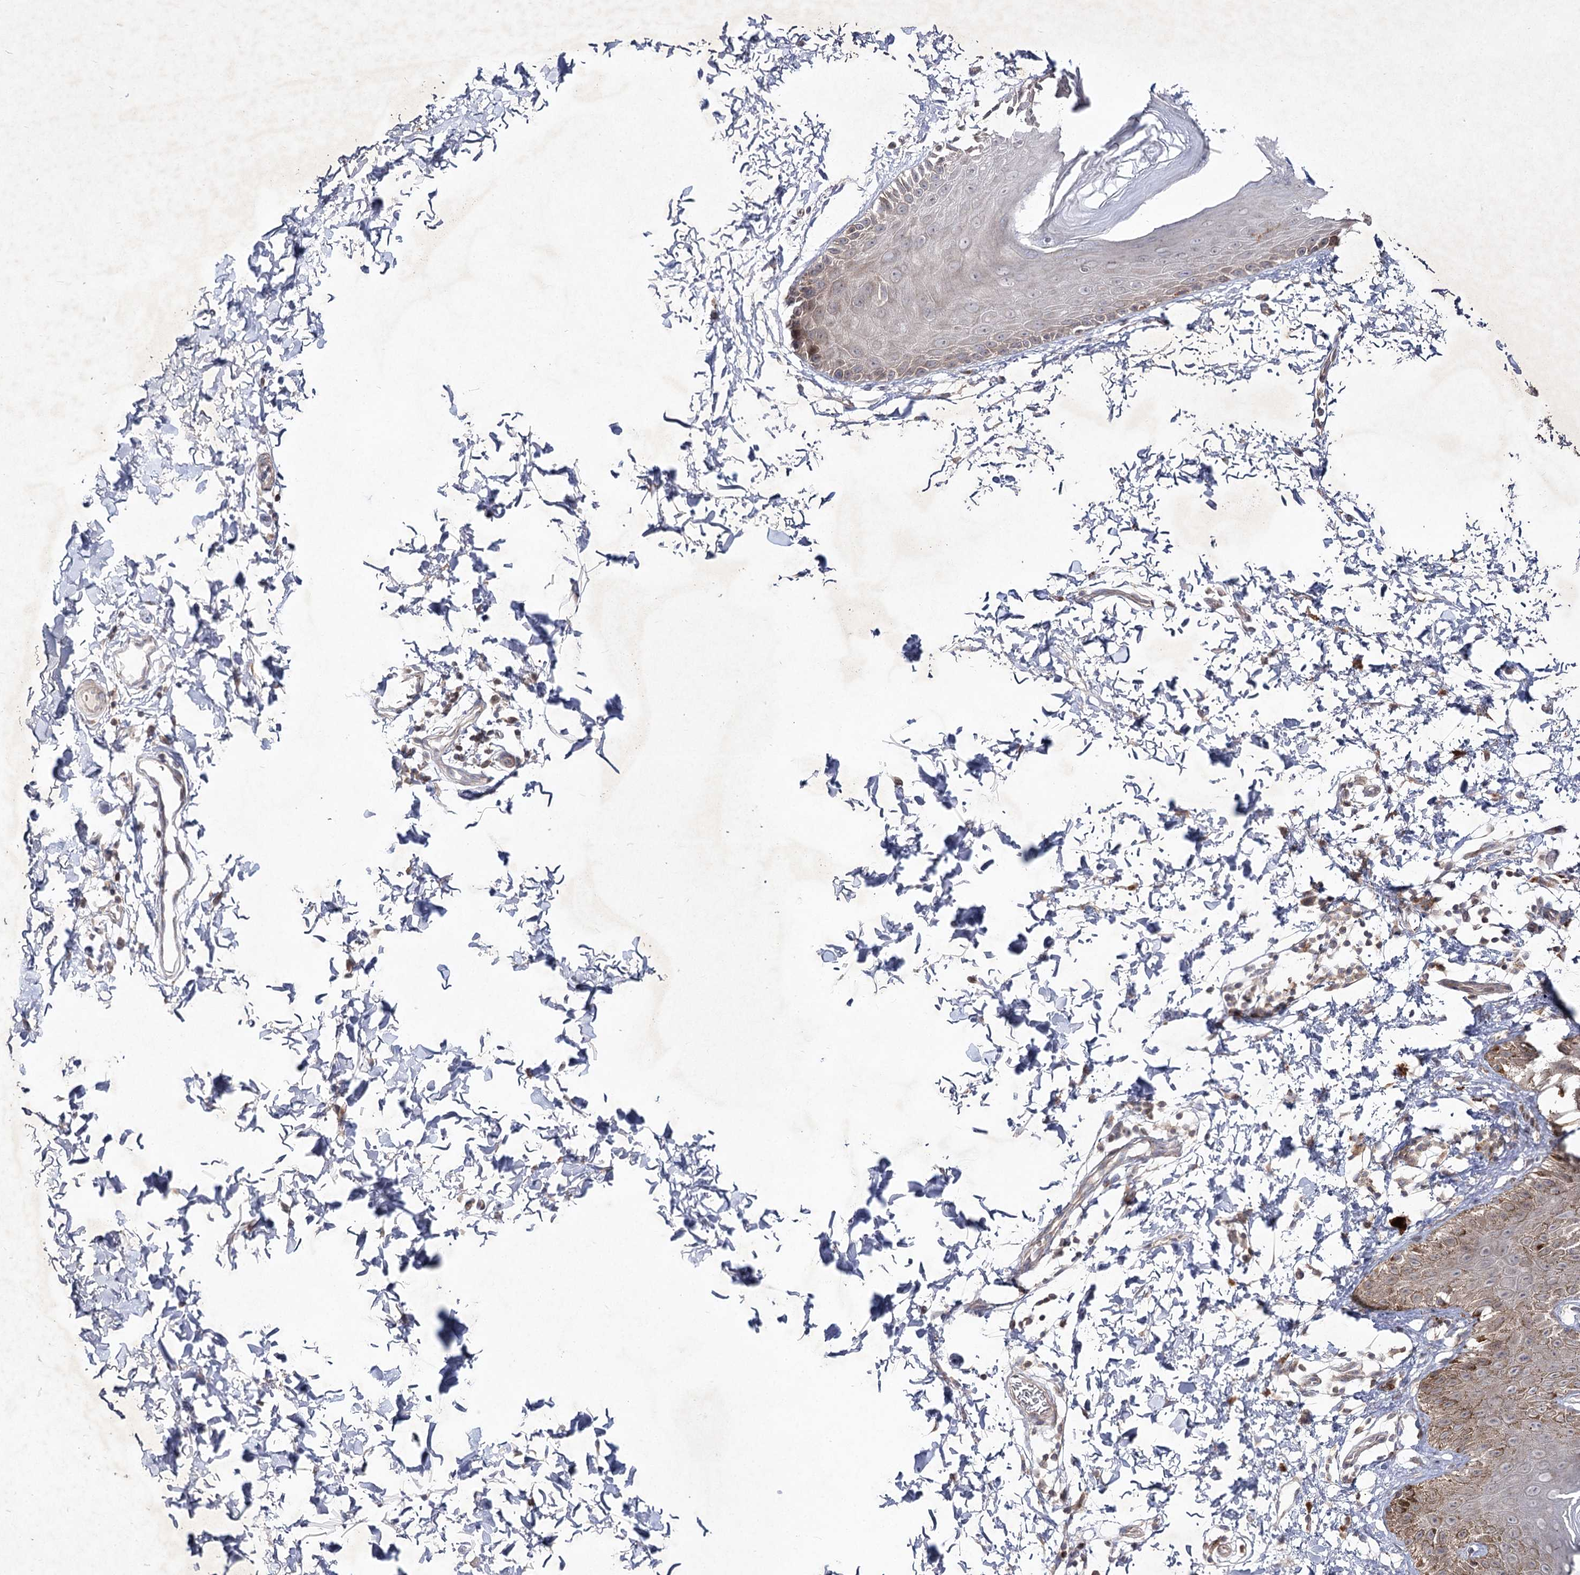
{"staining": {"intensity": "weak", "quantity": "25%-75%", "location": "cytoplasmic/membranous"}, "tissue": "skin", "cell_type": "Epidermal cells", "image_type": "normal", "snomed": [{"axis": "morphology", "description": "Normal tissue, NOS"}, {"axis": "topography", "description": "Anal"}], "caption": "Immunohistochemical staining of benign human skin demonstrates 25%-75% levels of weak cytoplasmic/membranous protein positivity in approximately 25%-75% of epidermal cells.", "gene": "CIB2", "patient": {"sex": "male", "age": 44}}